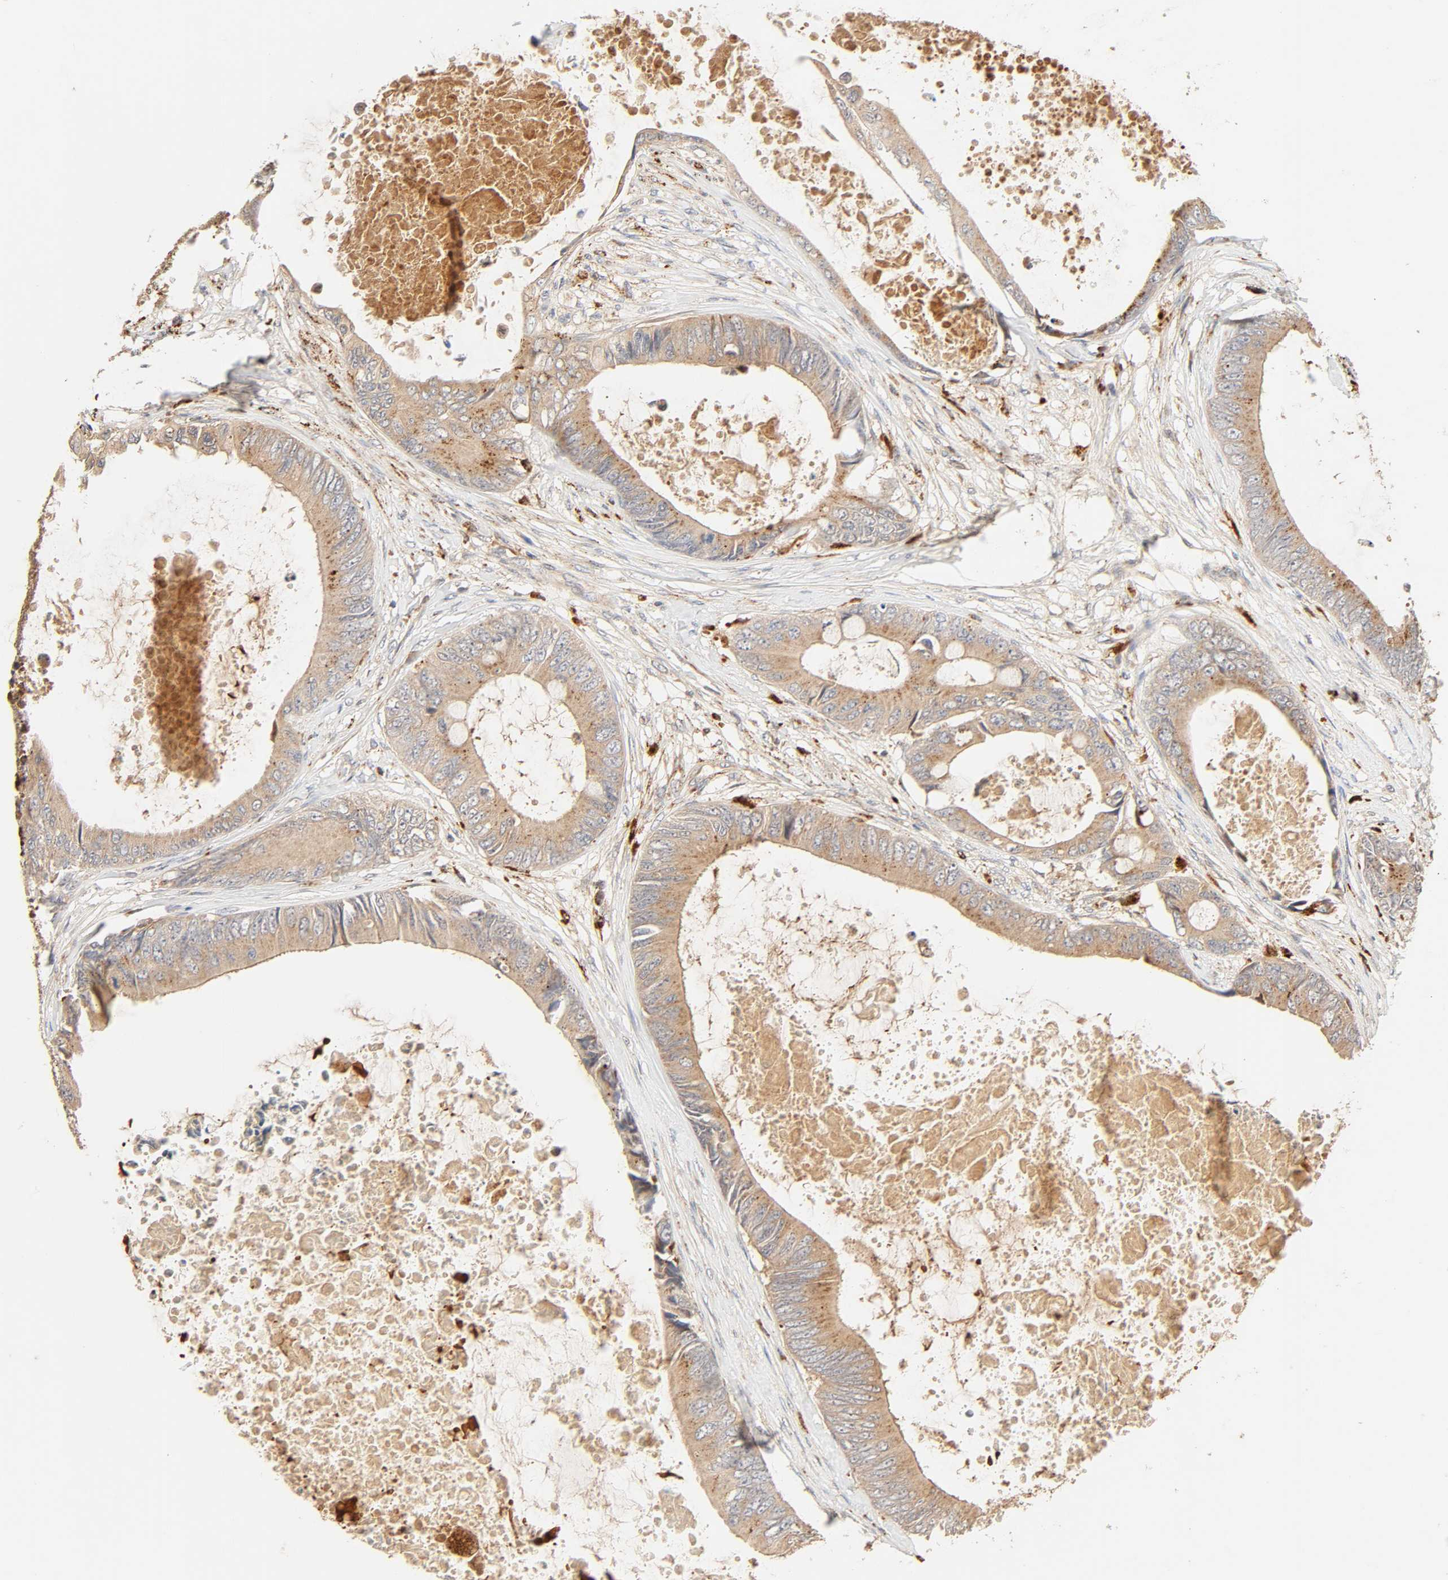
{"staining": {"intensity": "moderate", "quantity": ">75%", "location": "cytoplasmic/membranous"}, "tissue": "colorectal cancer", "cell_type": "Tumor cells", "image_type": "cancer", "snomed": [{"axis": "morphology", "description": "Normal tissue, NOS"}, {"axis": "morphology", "description": "Adenocarcinoma, NOS"}, {"axis": "topography", "description": "Rectum"}, {"axis": "topography", "description": "Peripheral nerve tissue"}], "caption": "Adenocarcinoma (colorectal) tissue reveals moderate cytoplasmic/membranous positivity in about >75% of tumor cells", "gene": "MAPK6", "patient": {"sex": "female", "age": 77}}